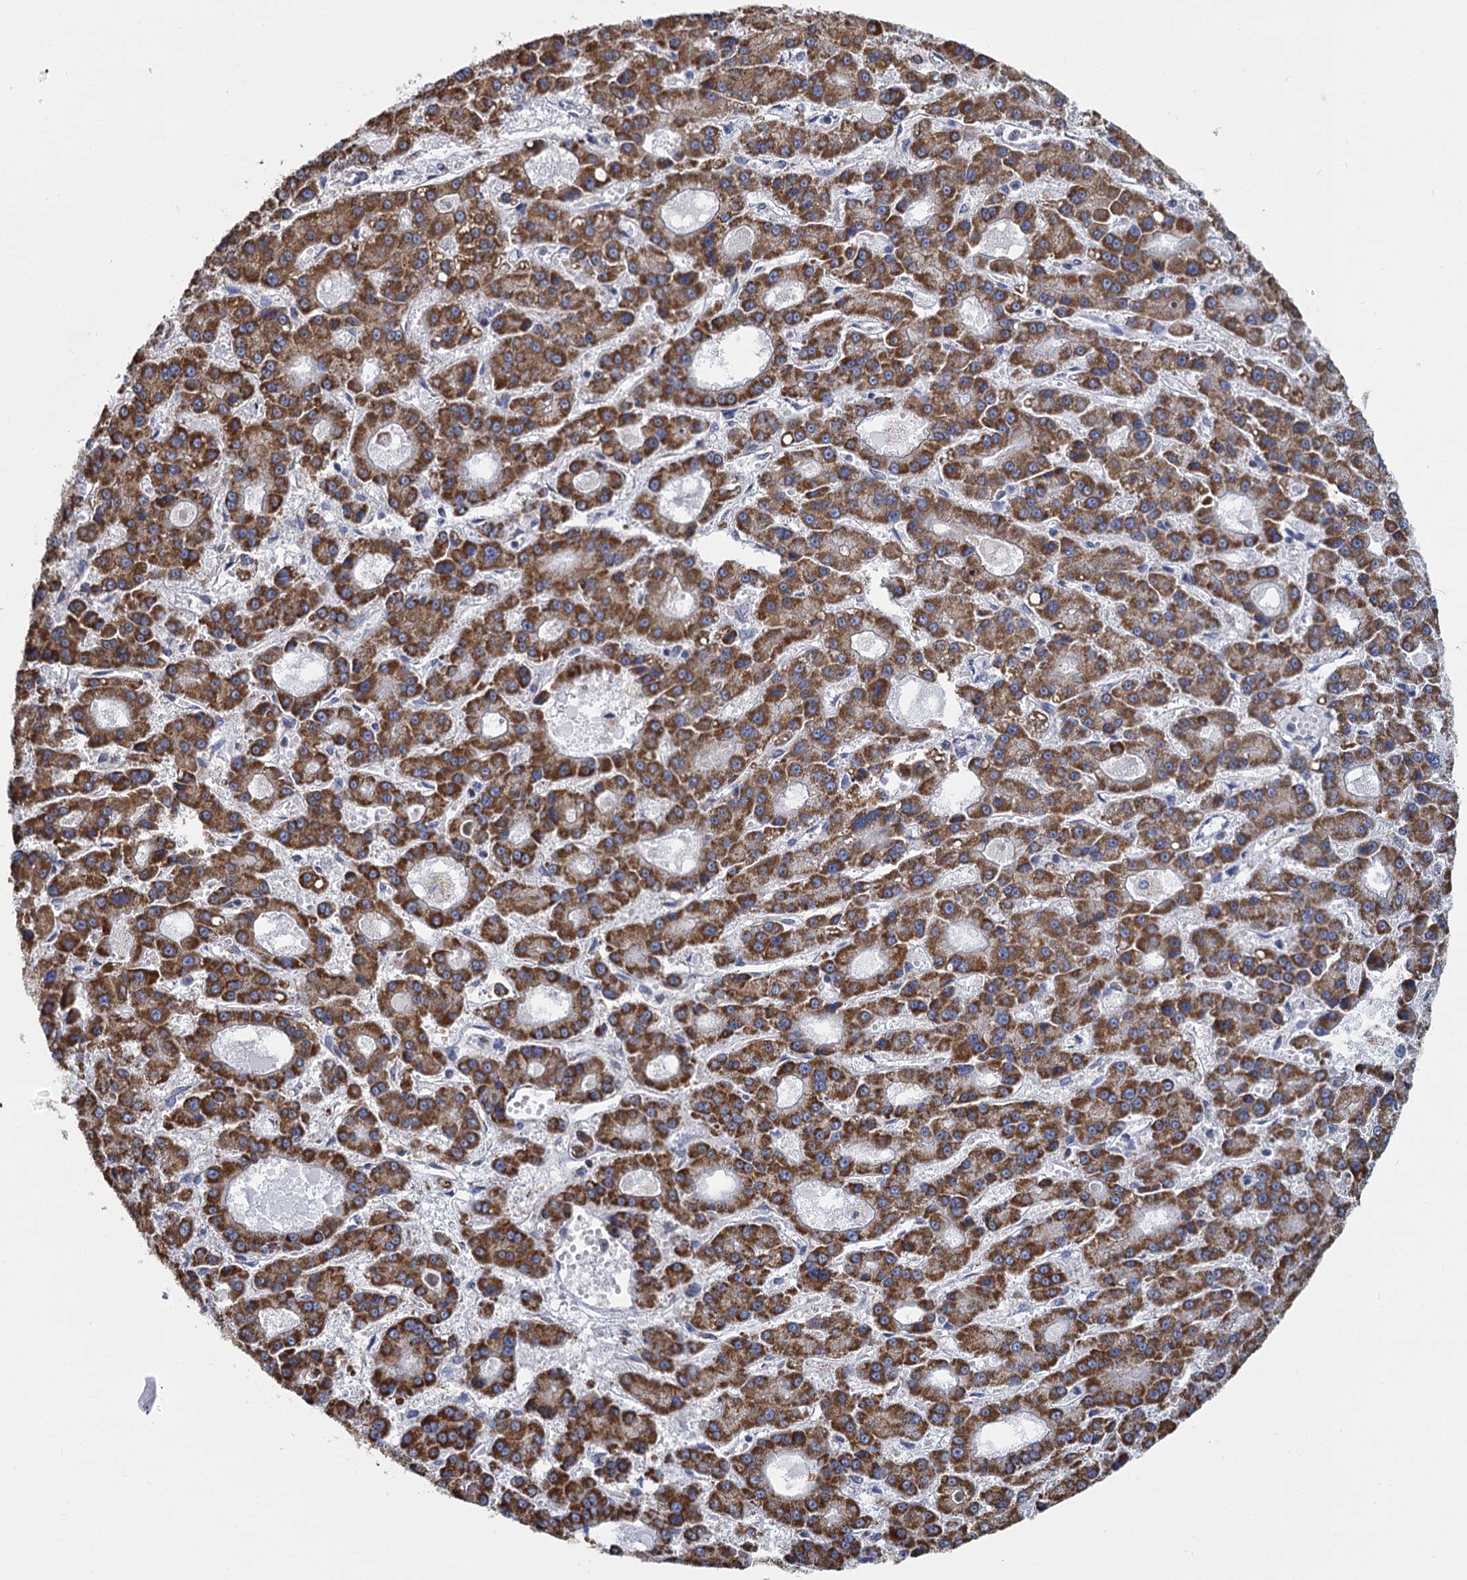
{"staining": {"intensity": "strong", "quantity": ">75%", "location": "cytoplasmic/membranous"}, "tissue": "liver cancer", "cell_type": "Tumor cells", "image_type": "cancer", "snomed": [{"axis": "morphology", "description": "Carcinoma, Hepatocellular, NOS"}, {"axis": "topography", "description": "Liver"}], "caption": "Protein staining by IHC demonstrates strong cytoplasmic/membranous staining in approximately >75% of tumor cells in liver cancer. Nuclei are stained in blue.", "gene": "CCP110", "patient": {"sex": "male", "age": 70}}